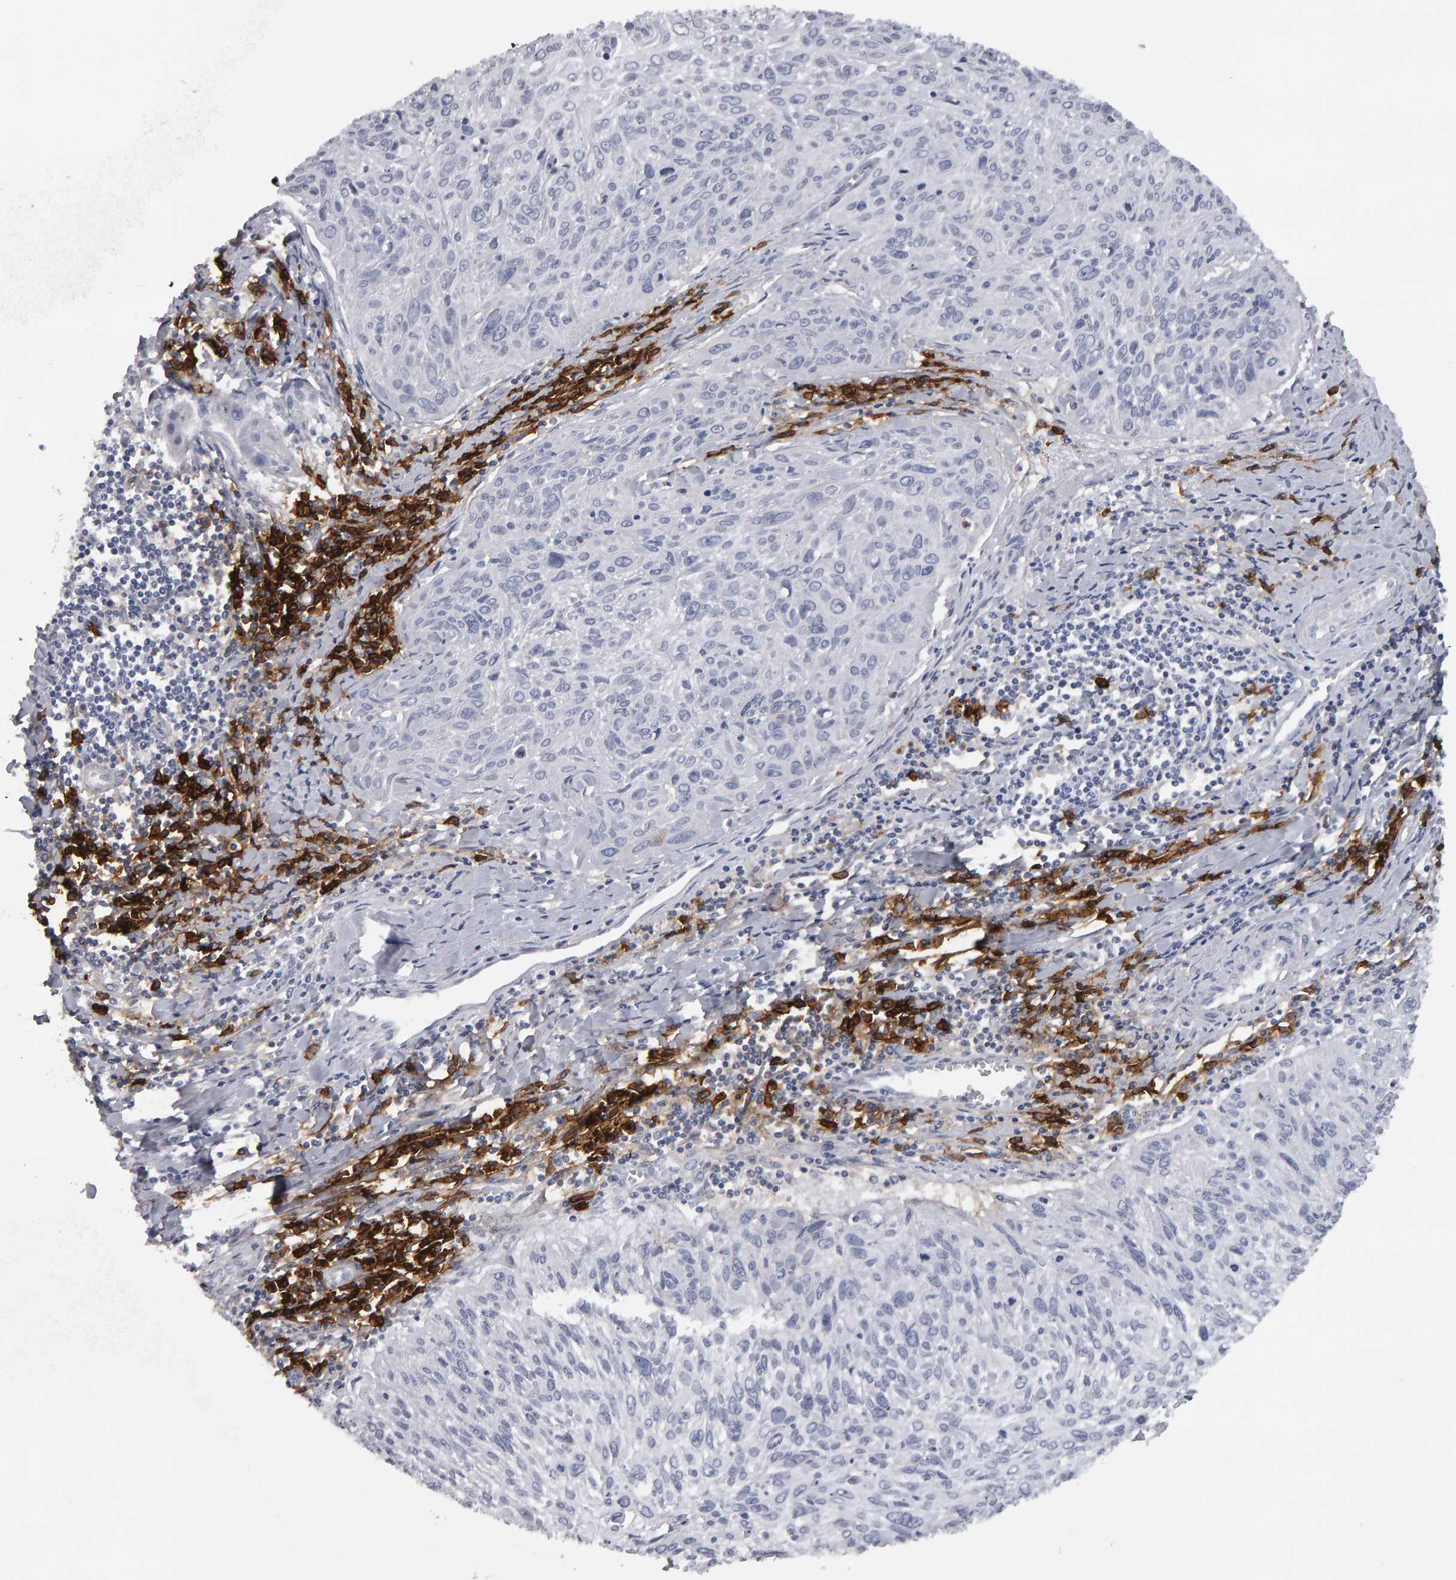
{"staining": {"intensity": "negative", "quantity": "none", "location": "none"}, "tissue": "cervical cancer", "cell_type": "Tumor cells", "image_type": "cancer", "snomed": [{"axis": "morphology", "description": "Squamous cell carcinoma, NOS"}, {"axis": "topography", "description": "Cervix"}], "caption": "Immunohistochemical staining of human cervical cancer (squamous cell carcinoma) reveals no significant staining in tumor cells.", "gene": "CD38", "patient": {"sex": "female", "age": 51}}